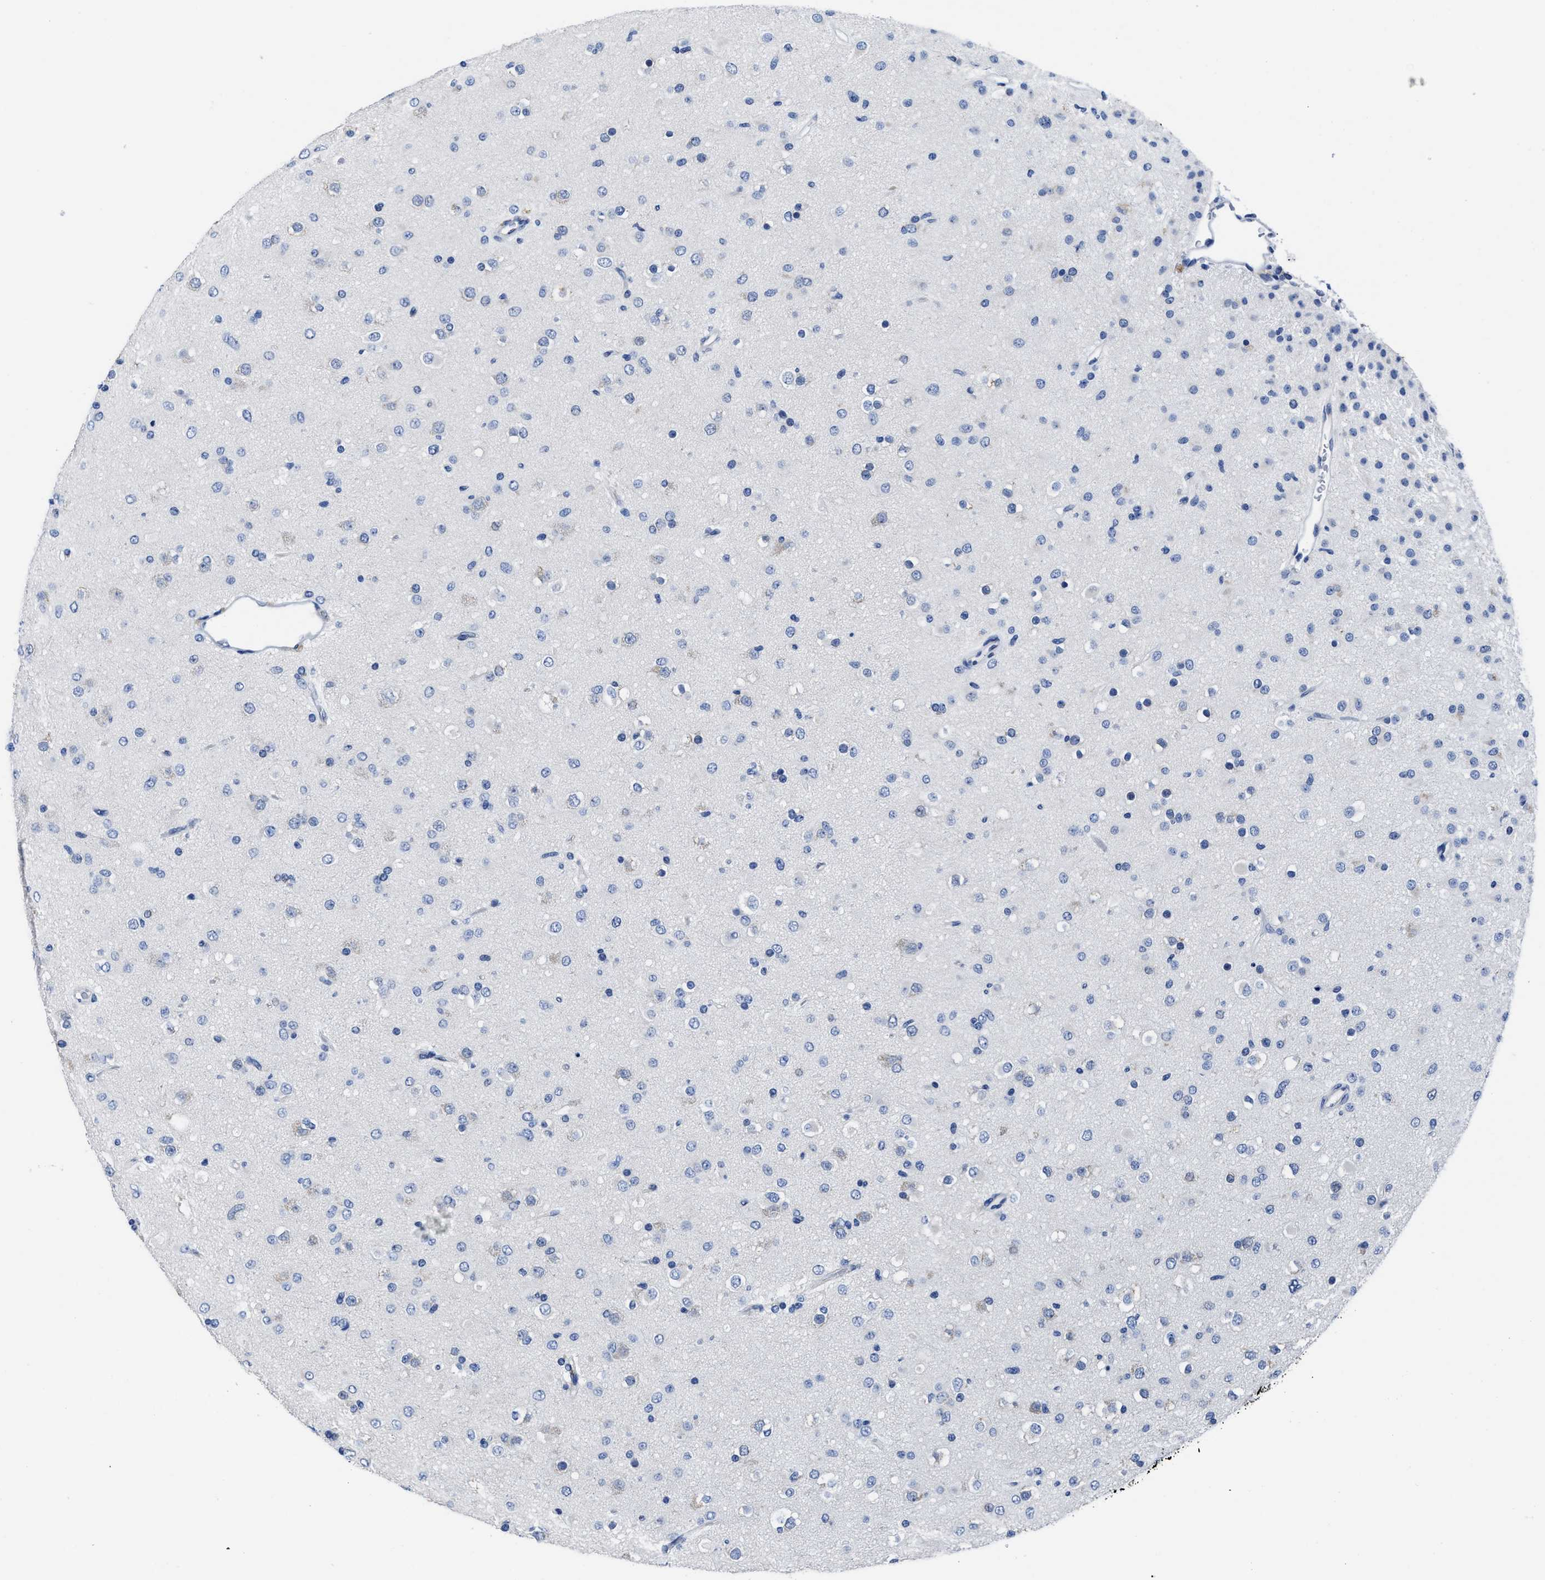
{"staining": {"intensity": "negative", "quantity": "none", "location": "none"}, "tissue": "glioma", "cell_type": "Tumor cells", "image_type": "cancer", "snomed": [{"axis": "morphology", "description": "Glioma, malignant, Low grade"}, {"axis": "topography", "description": "Brain"}], "caption": "DAB (3,3'-diaminobenzidine) immunohistochemical staining of glioma exhibits no significant staining in tumor cells. (Brightfield microscopy of DAB IHC at high magnification).", "gene": "HOOK1", "patient": {"sex": "male", "age": 65}}